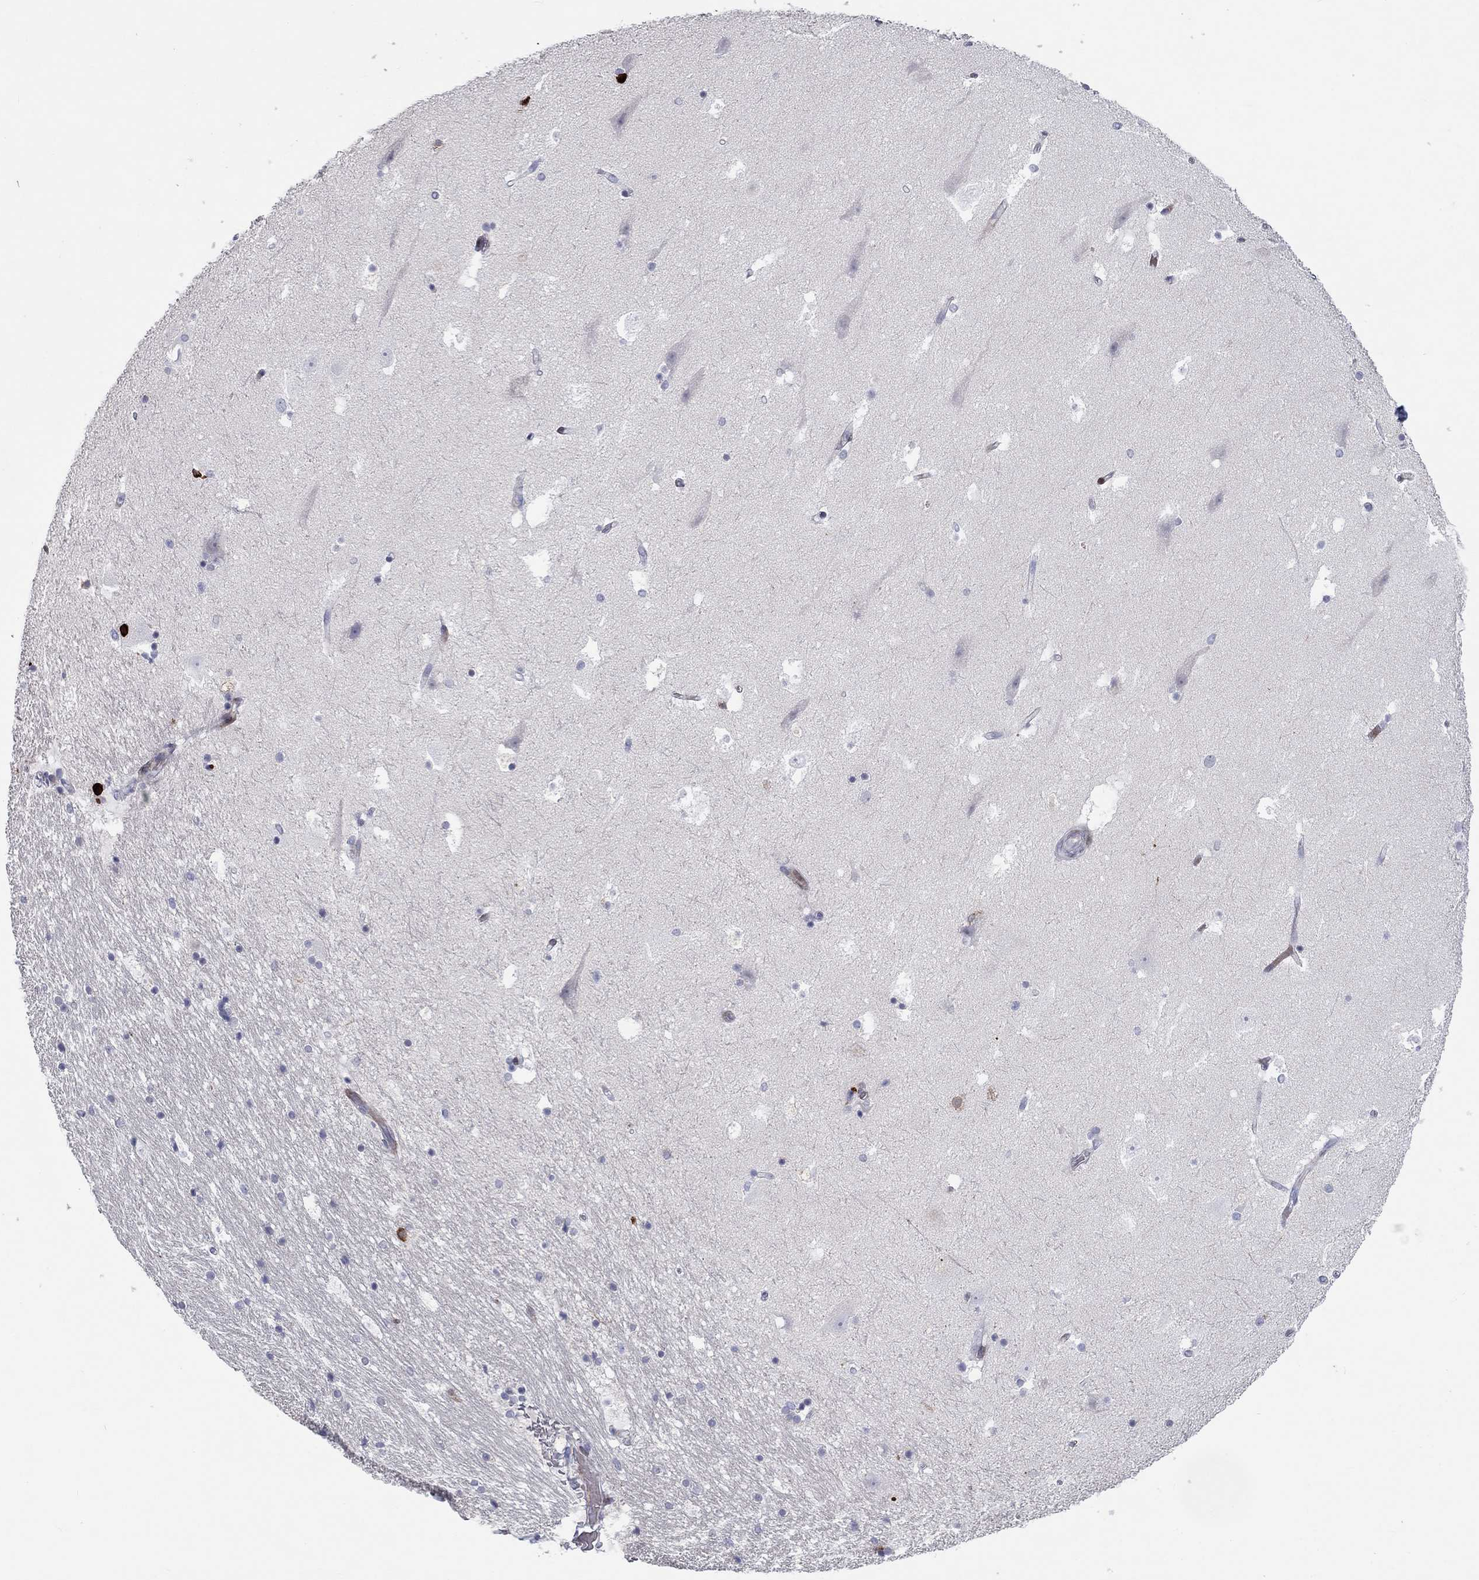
{"staining": {"intensity": "negative", "quantity": "none", "location": "none"}, "tissue": "hippocampus", "cell_type": "Glial cells", "image_type": "normal", "snomed": [{"axis": "morphology", "description": "Normal tissue, NOS"}, {"axis": "topography", "description": "Hippocampus"}], "caption": "Immunohistochemistry image of unremarkable hippocampus: human hippocampus stained with DAB (3,3'-diaminobenzidine) reveals no significant protein expression in glial cells.", "gene": "ARHGAP36", "patient": {"sex": "male", "age": 51}}